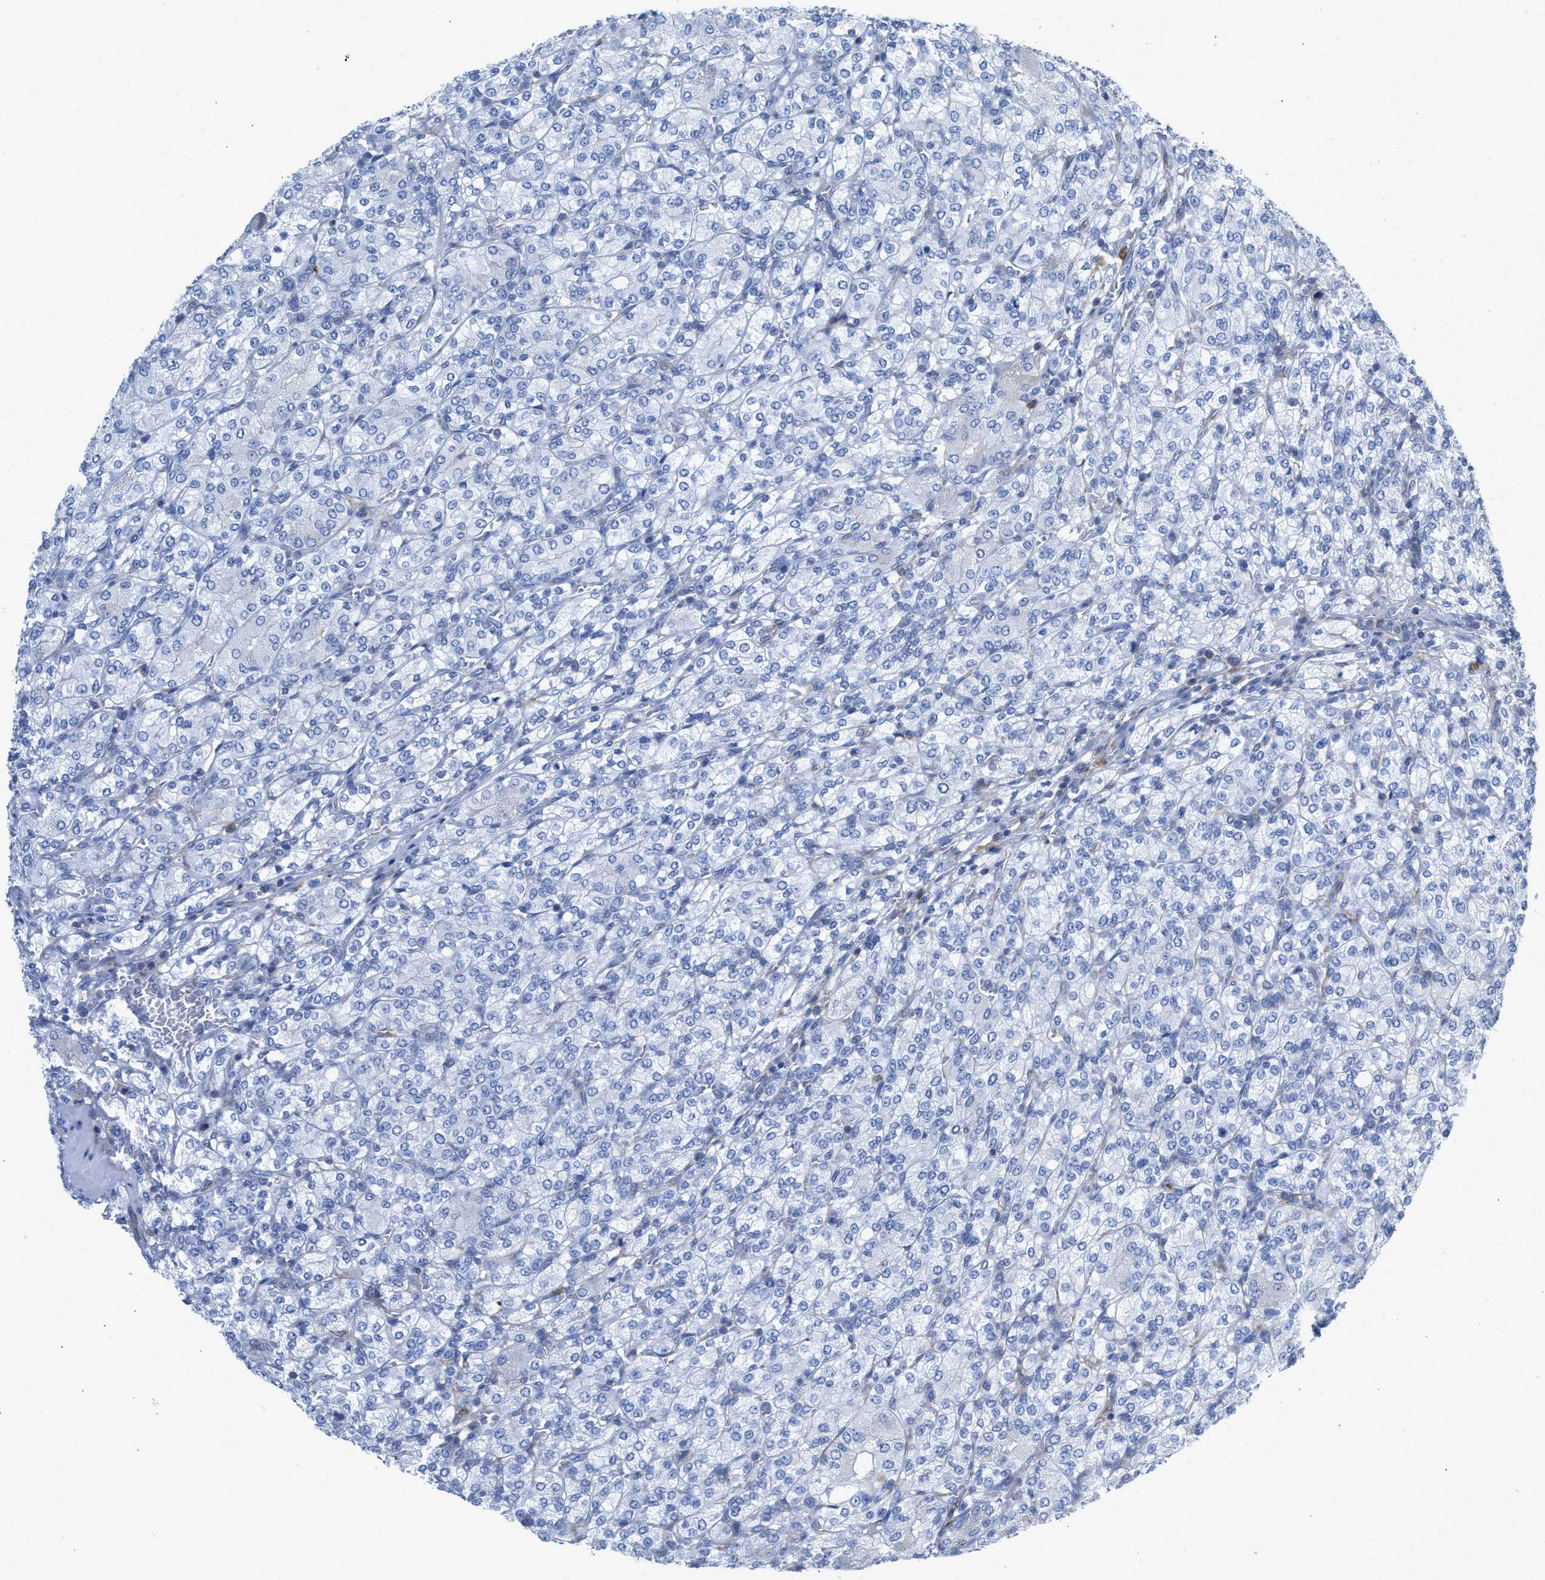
{"staining": {"intensity": "negative", "quantity": "none", "location": "none"}, "tissue": "renal cancer", "cell_type": "Tumor cells", "image_type": "cancer", "snomed": [{"axis": "morphology", "description": "Adenocarcinoma, NOS"}, {"axis": "topography", "description": "Kidney"}], "caption": "There is no significant positivity in tumor cells of renal cancer.", "gene": "PRMT2", "patient": {"sex": "male", "age": 77}}